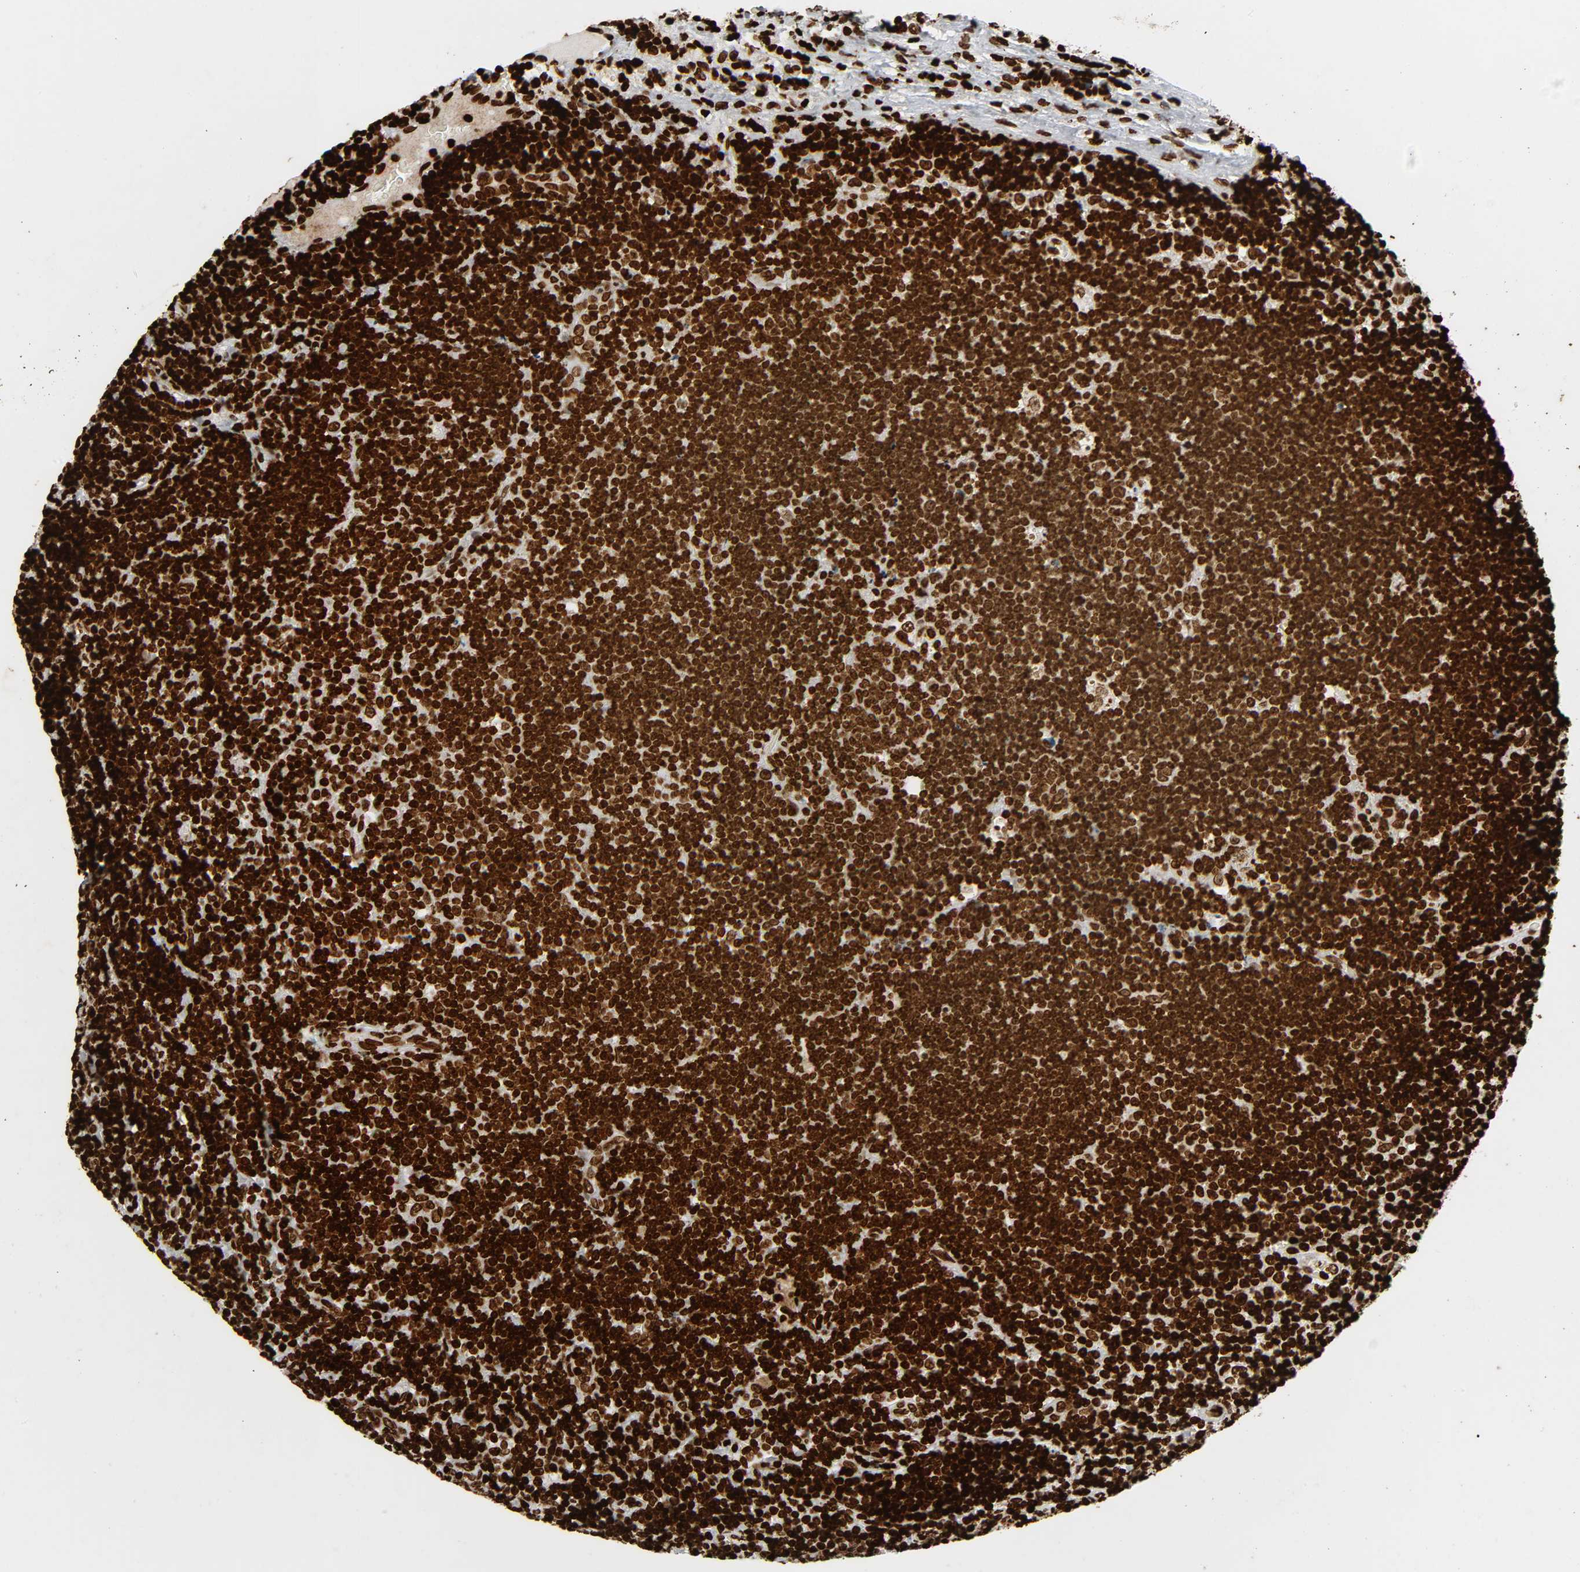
{"staining": {"intensity": "strong", "quantity": ">75%", "location": "nuclear"}, "tissue": "lymph node", "cell_type": "Germinal center cells", "image_type": "normal", "snomed": [{"axis": "morphology", "description": "Normal tissue, NOS"}, {"axis": "topography", "description": "Lymph node"}, {"axis": "topography", "description": "Salivary gland"}], "caption": "IHC (DAB) staining of normal human lymph node displays strong nuclear protein positivity in approximately >75% of germinal center cells.", "gene": "RXRA", "patient": {"sex": "male", "age": 8}}